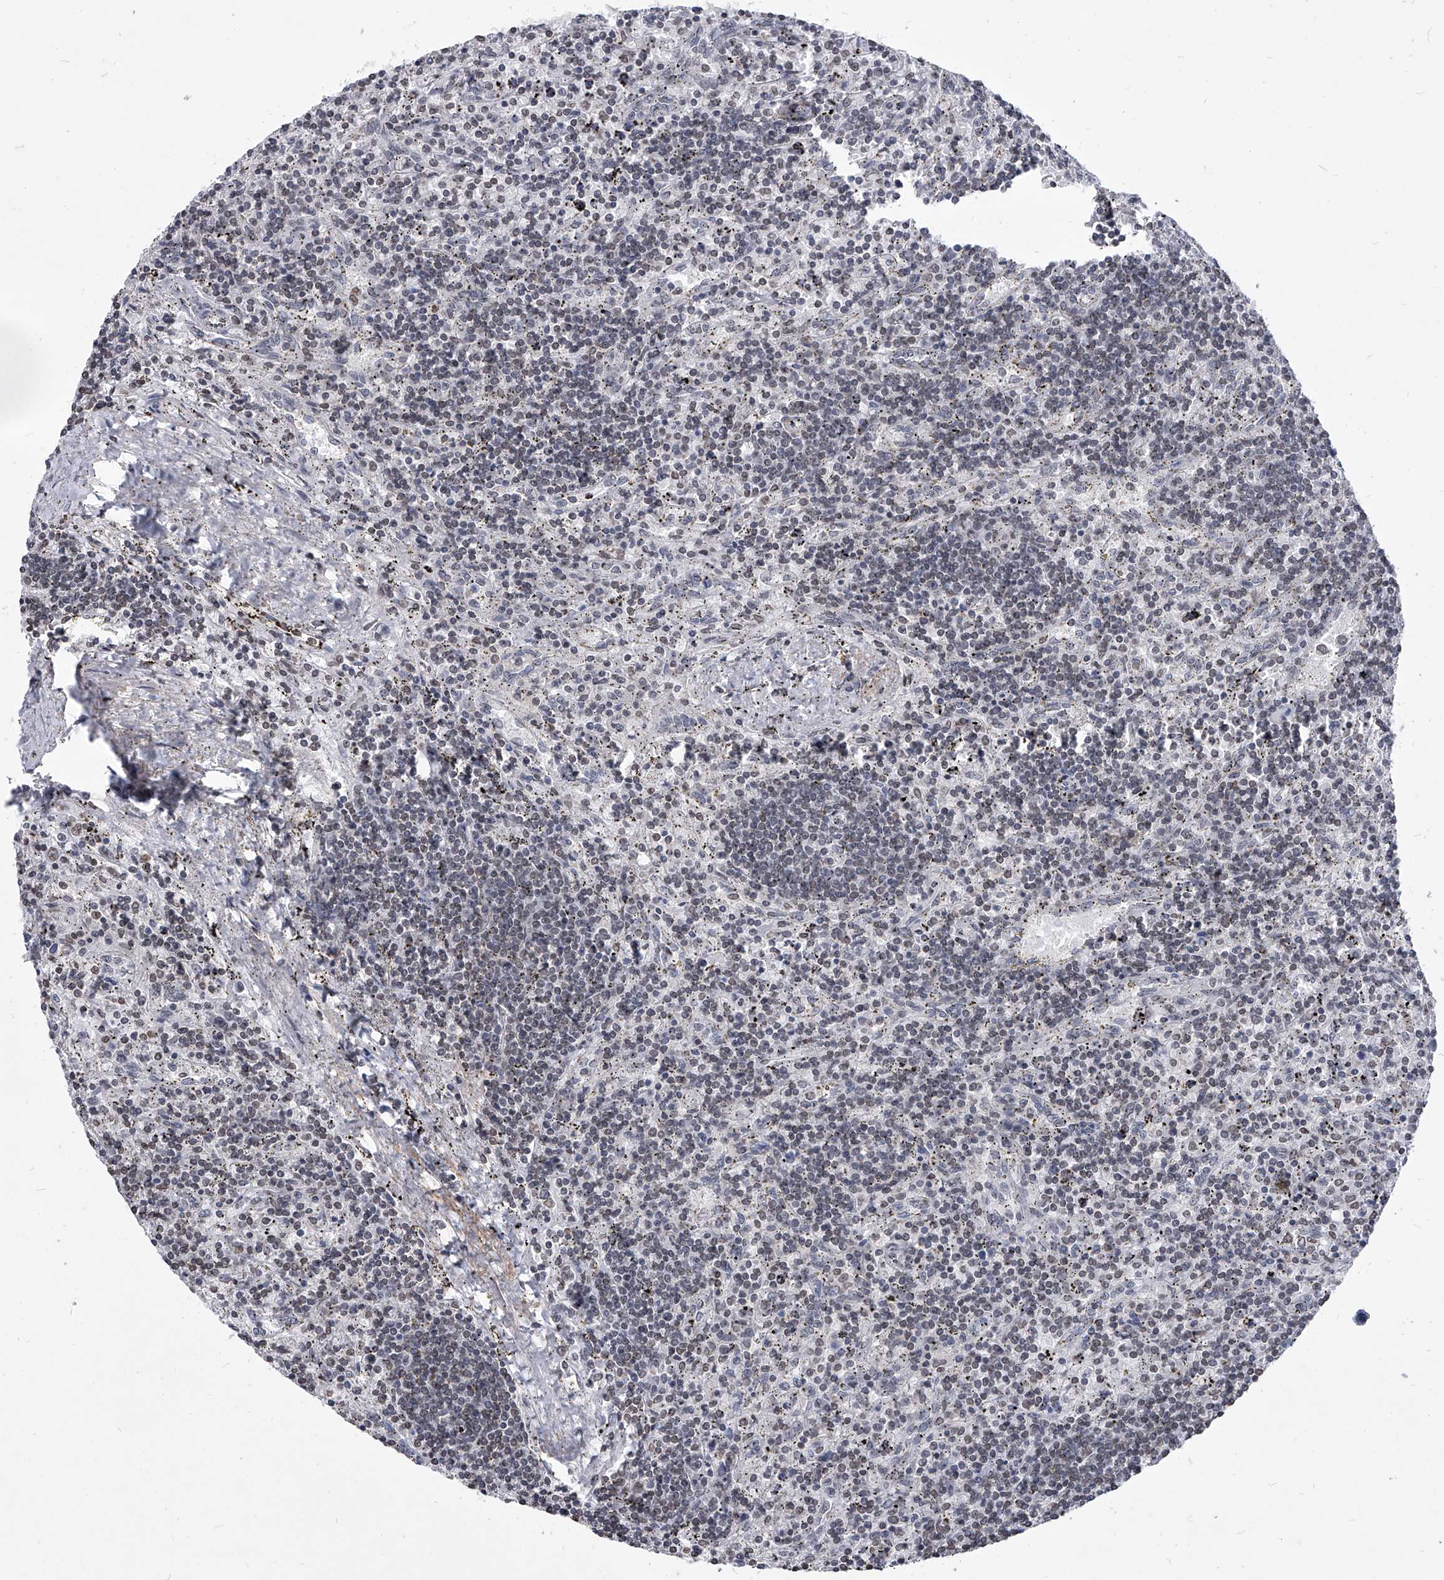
{"staining": {"intensity": "negative", "quantity": "none", "location": "none"}, "tissue": "lymphoma", "cell_type": "Tumor cells", "image_type": "cancer", "snomed": [{"axis": "morphology", "description": "Malignant lymphoma, non-Hodgkin's type, Low grade"}, {"axis": "topography", "description": "Spleen"}], "caption": "Immunohistochemistry (IHC) of human lymphoma demonstrates no positivity in tumor cells.", "gene": "PPIL4", "patient": {"sex": "male", "age": 76}}